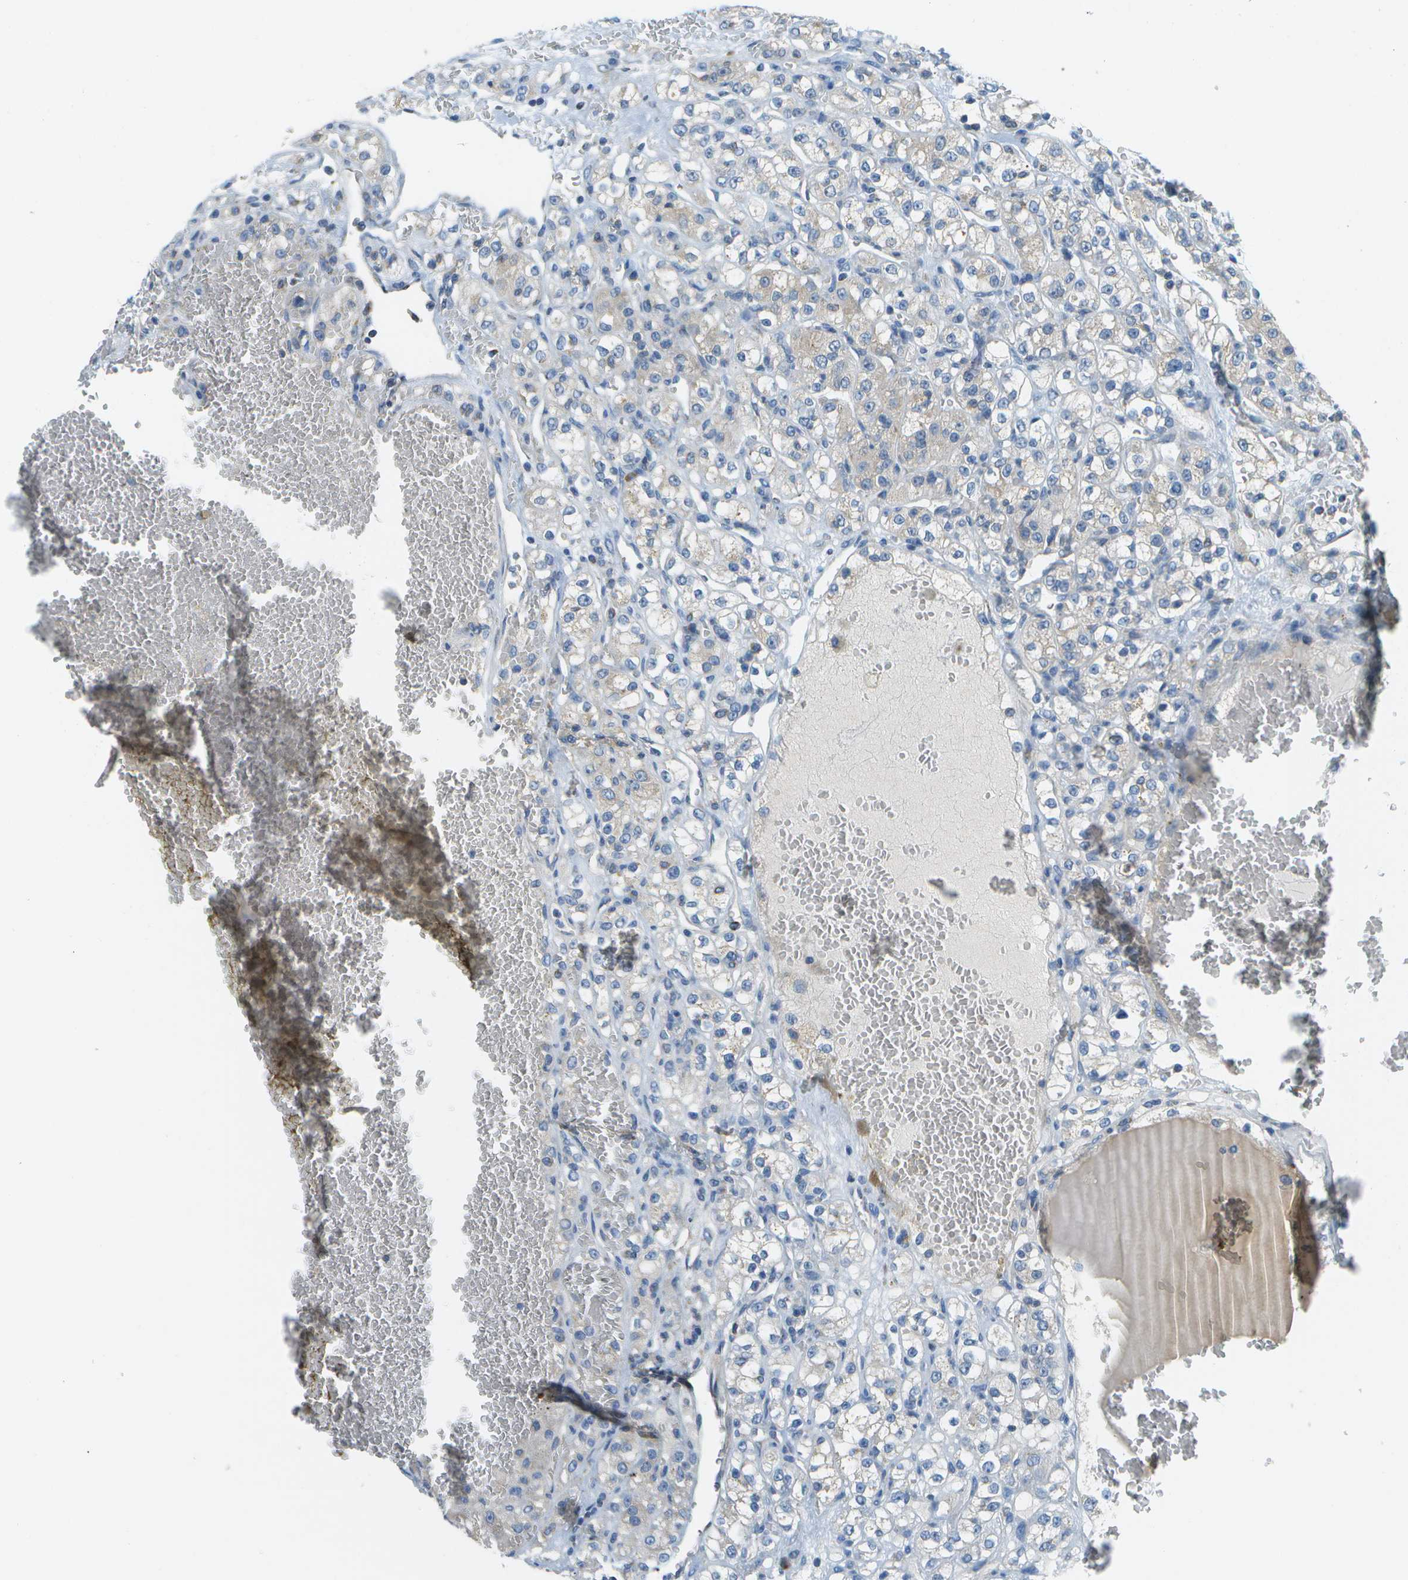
{"staining": {"intensity": "negative", "quantity": "none", "location": "none"}, "tissue": "renal cancer", "cell_type": "Tumor cells", "image_type": "cancer", "snomed": [{"axis": "morphology", "description": "Normal tissue, NOS"}, {"axis": "morphology", "description": "Adenocarcinoma, NOS"}, {"axis": "topography", "description": "Kidney"}], "caption": "An image of human renal adenocarcinoma is negative for staining in tumor cells.", "gene": "PTGIS", "patient": {"sex": "male", "age": 61}}